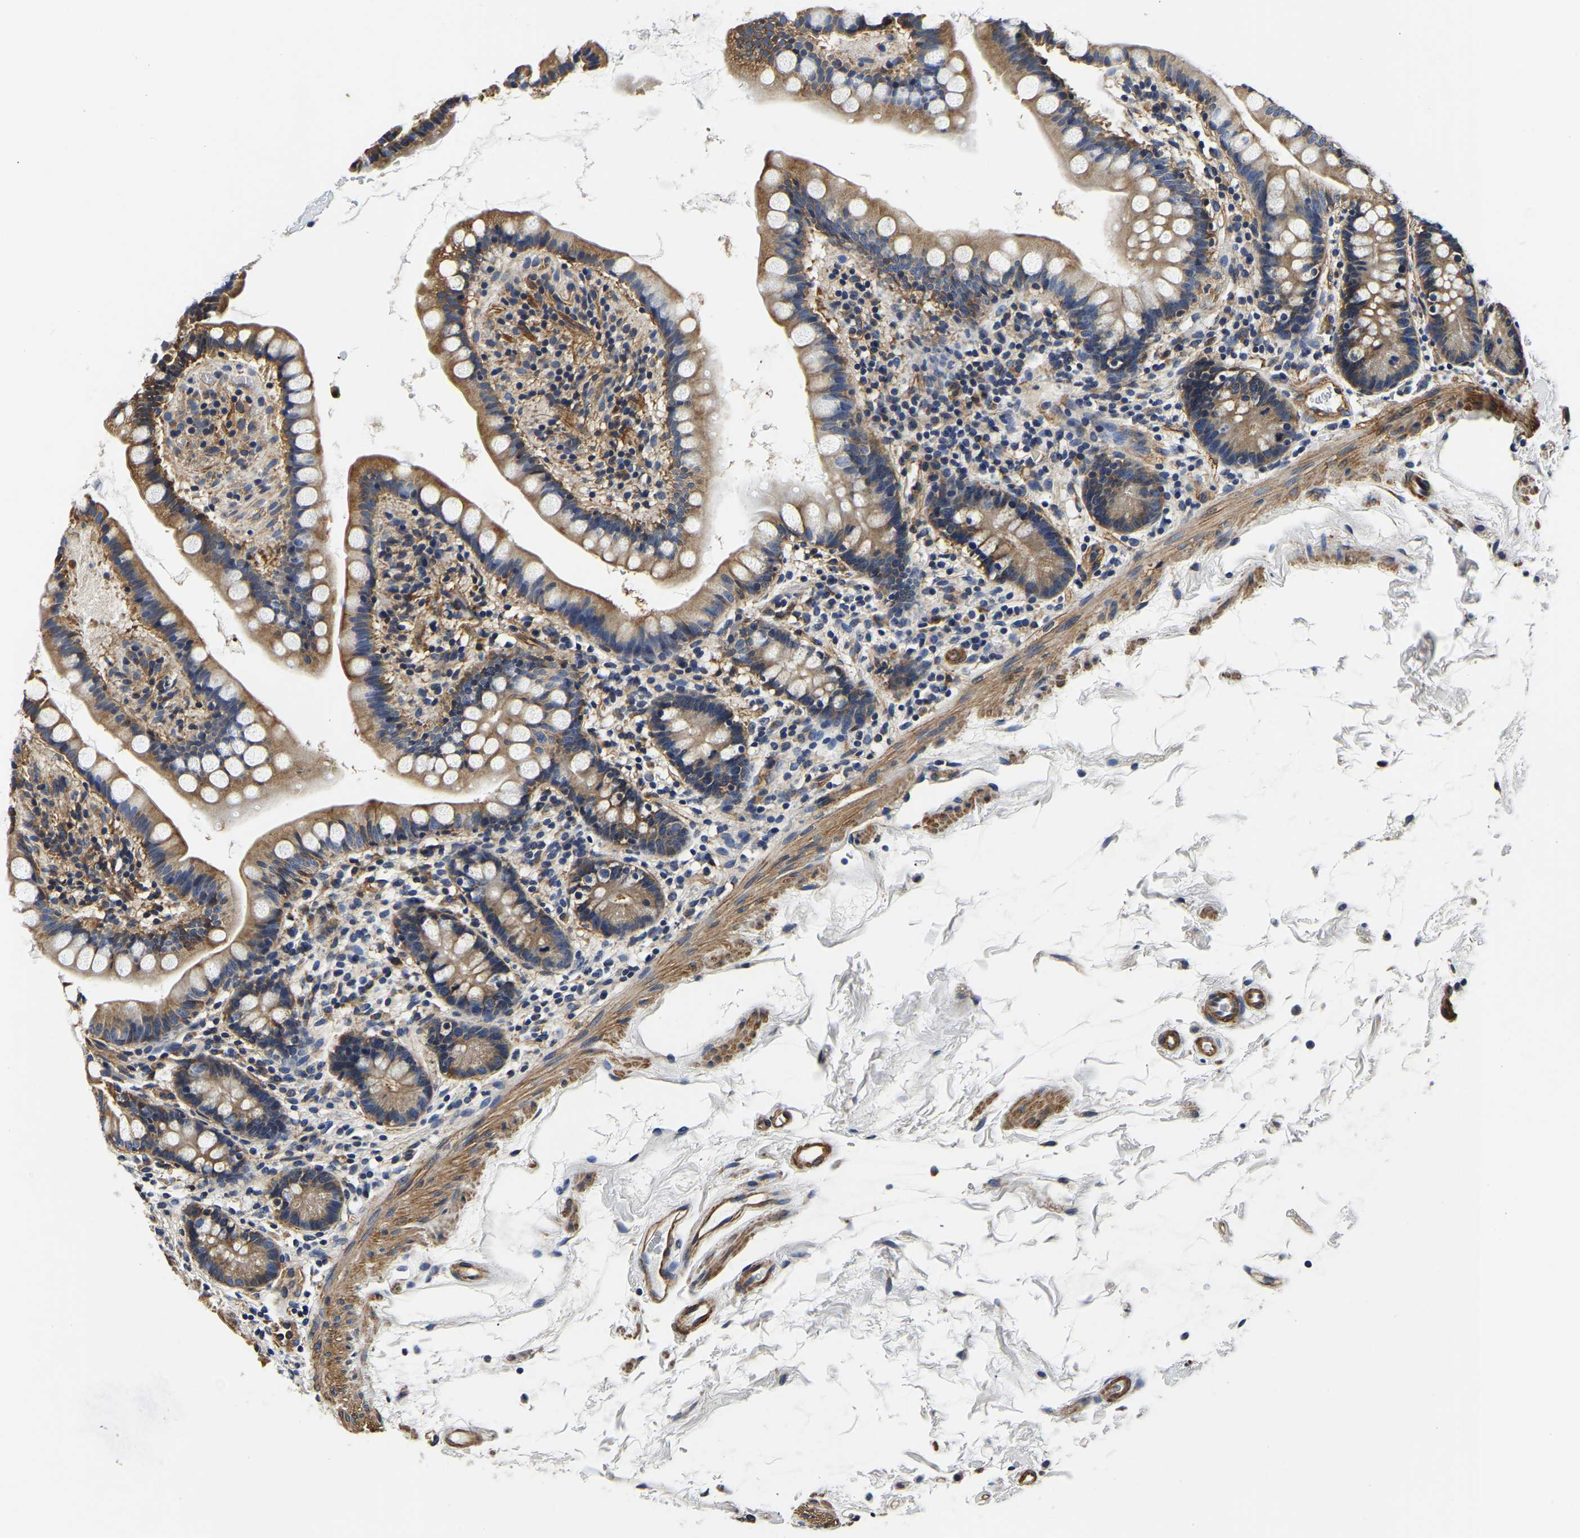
{"staining": {"intensity": "moderate", "quantity": "<25%", "location": "cytoplasmic/membranous"}, "tissue": "small intestine", "cell_type": "Glandular cells", "image_type": "normal", "snomed": [{"axis": "morphology", "description": "Normal tissue, NOS"}, {"axis": "topography", "description": "Small intestine"}], "caption": "High-magnification brightfield microscopy of benign small intestine stained with DAB (3,3'-diaminobenzidine) (brown) and counterstained with hematoxylin (blue). glandular cells exhibit moderate cytoplasmic/membranous expression is seen in approximately<25% of cells. (Brightfield microscopy of DAB IHC at high magnification).", "gene": "KCTD17", "patient": {"sex": "female", "age": 84}}